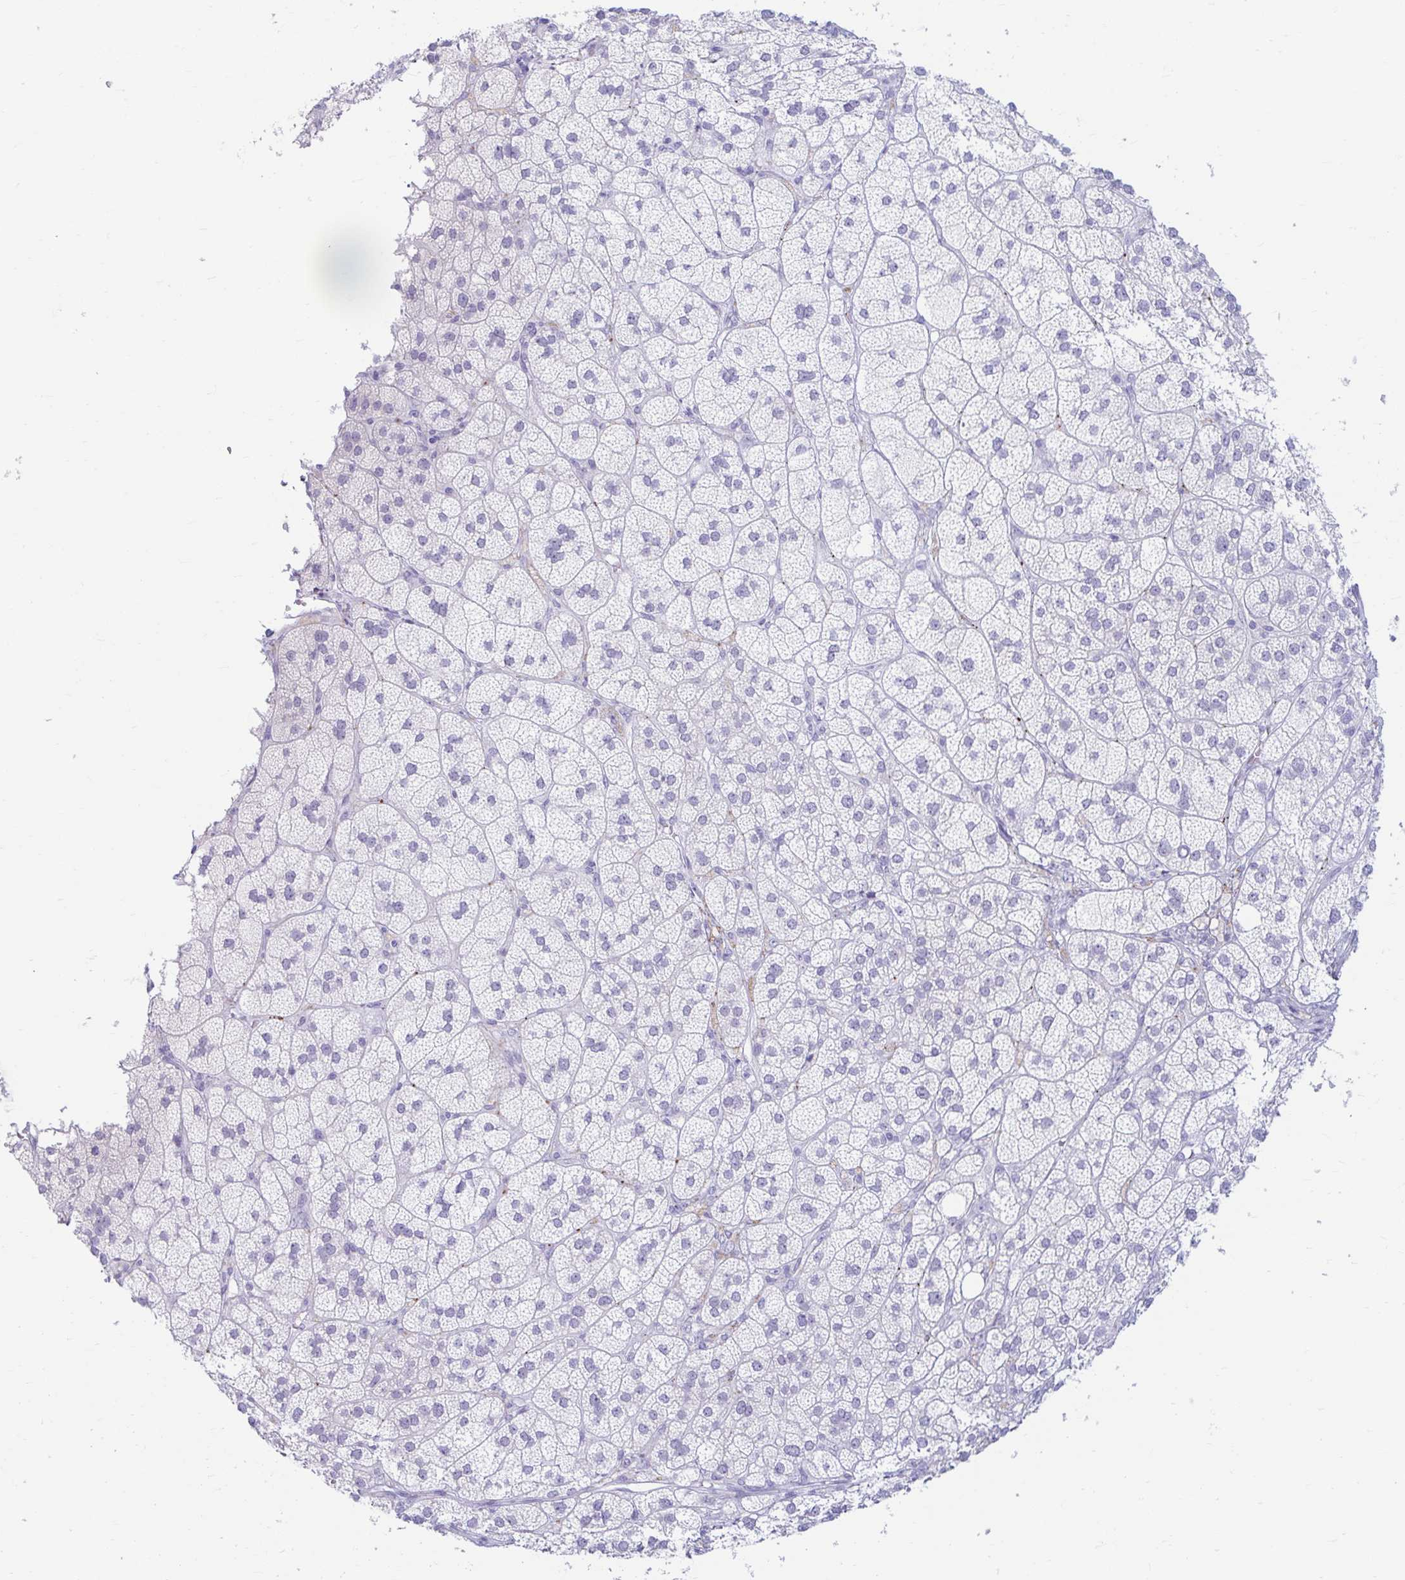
{"staining": {"intensity": "negative", "quantity": "none", "location": "none"}, "tissue": "adrenal gland", "cell_type": "Glandular cells", "image_type": "normal", "snomed": [{"axis": "morphology", "description": "Normal tissue, NOS"}, {"axis": "topography", "description": "Adrenal gland"}], "caption": "Photomicrograph shows no significant protein positivity in glandular cells of unremarkable adrenal gland. (Brightfield microscopy of DAB (3,3'-diaminobenzidine) IHC at high magnification).", "gene": "ERICH6", "patient": {"sex": "female", "age": 60}}